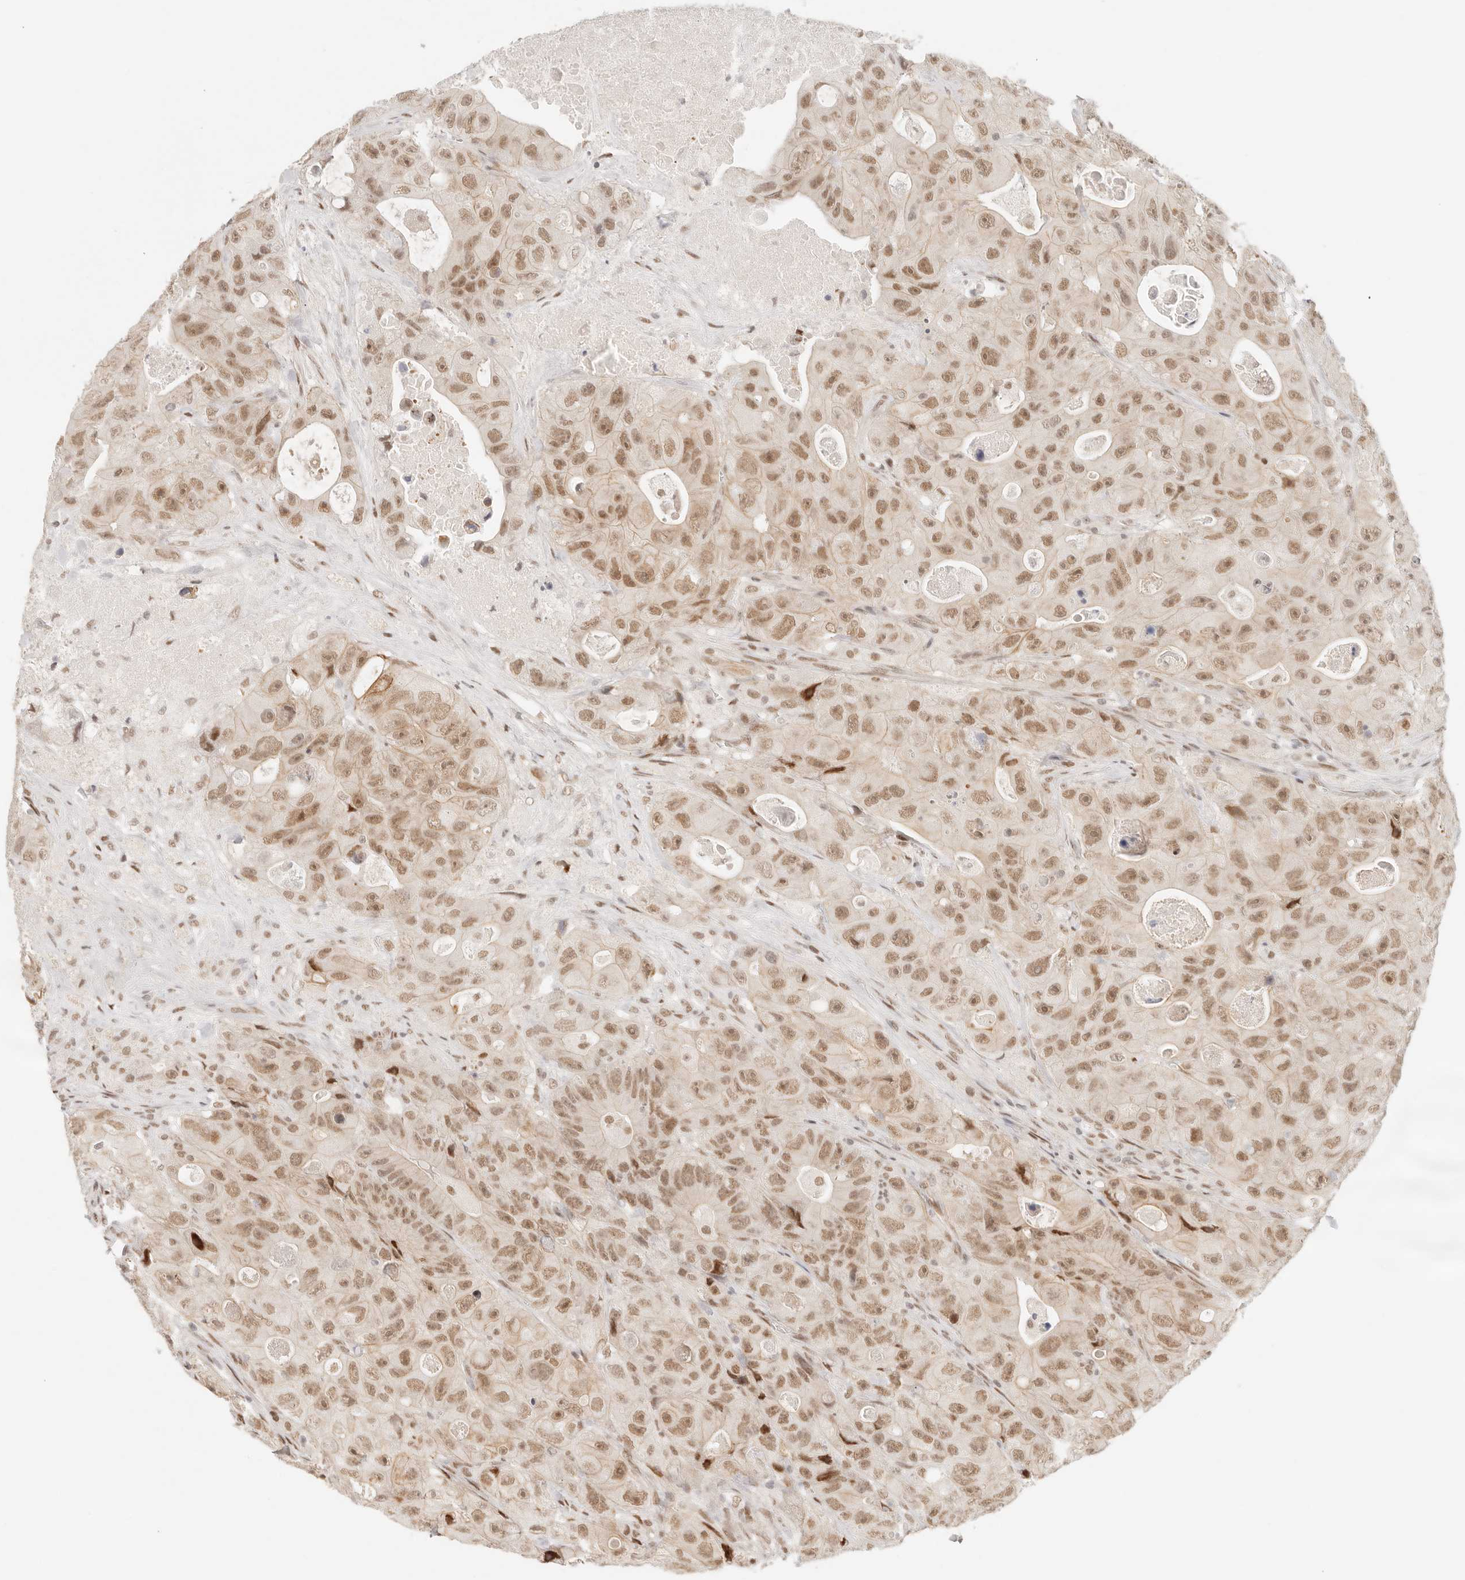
{"staining": {"intensity": "moderate", "quantity": ">75%", "location": "nuclear"}, "tissue": "colorectal cancer", "cell_type": "Tumor cells", "image_type": "cancer", "snomed": [{"axis": "morphology", "description": "Adenocarcinoma, NOS"}, {"axis": "topography", "description": "Colon"}], "caption": "Tumor cells show medium levels of moderate nuclear positivity in about >75% of cells in human adenocarcinoma (colorectal).", "gene": "HOXC5", "patient": {"sex": "female", "age": 46}}